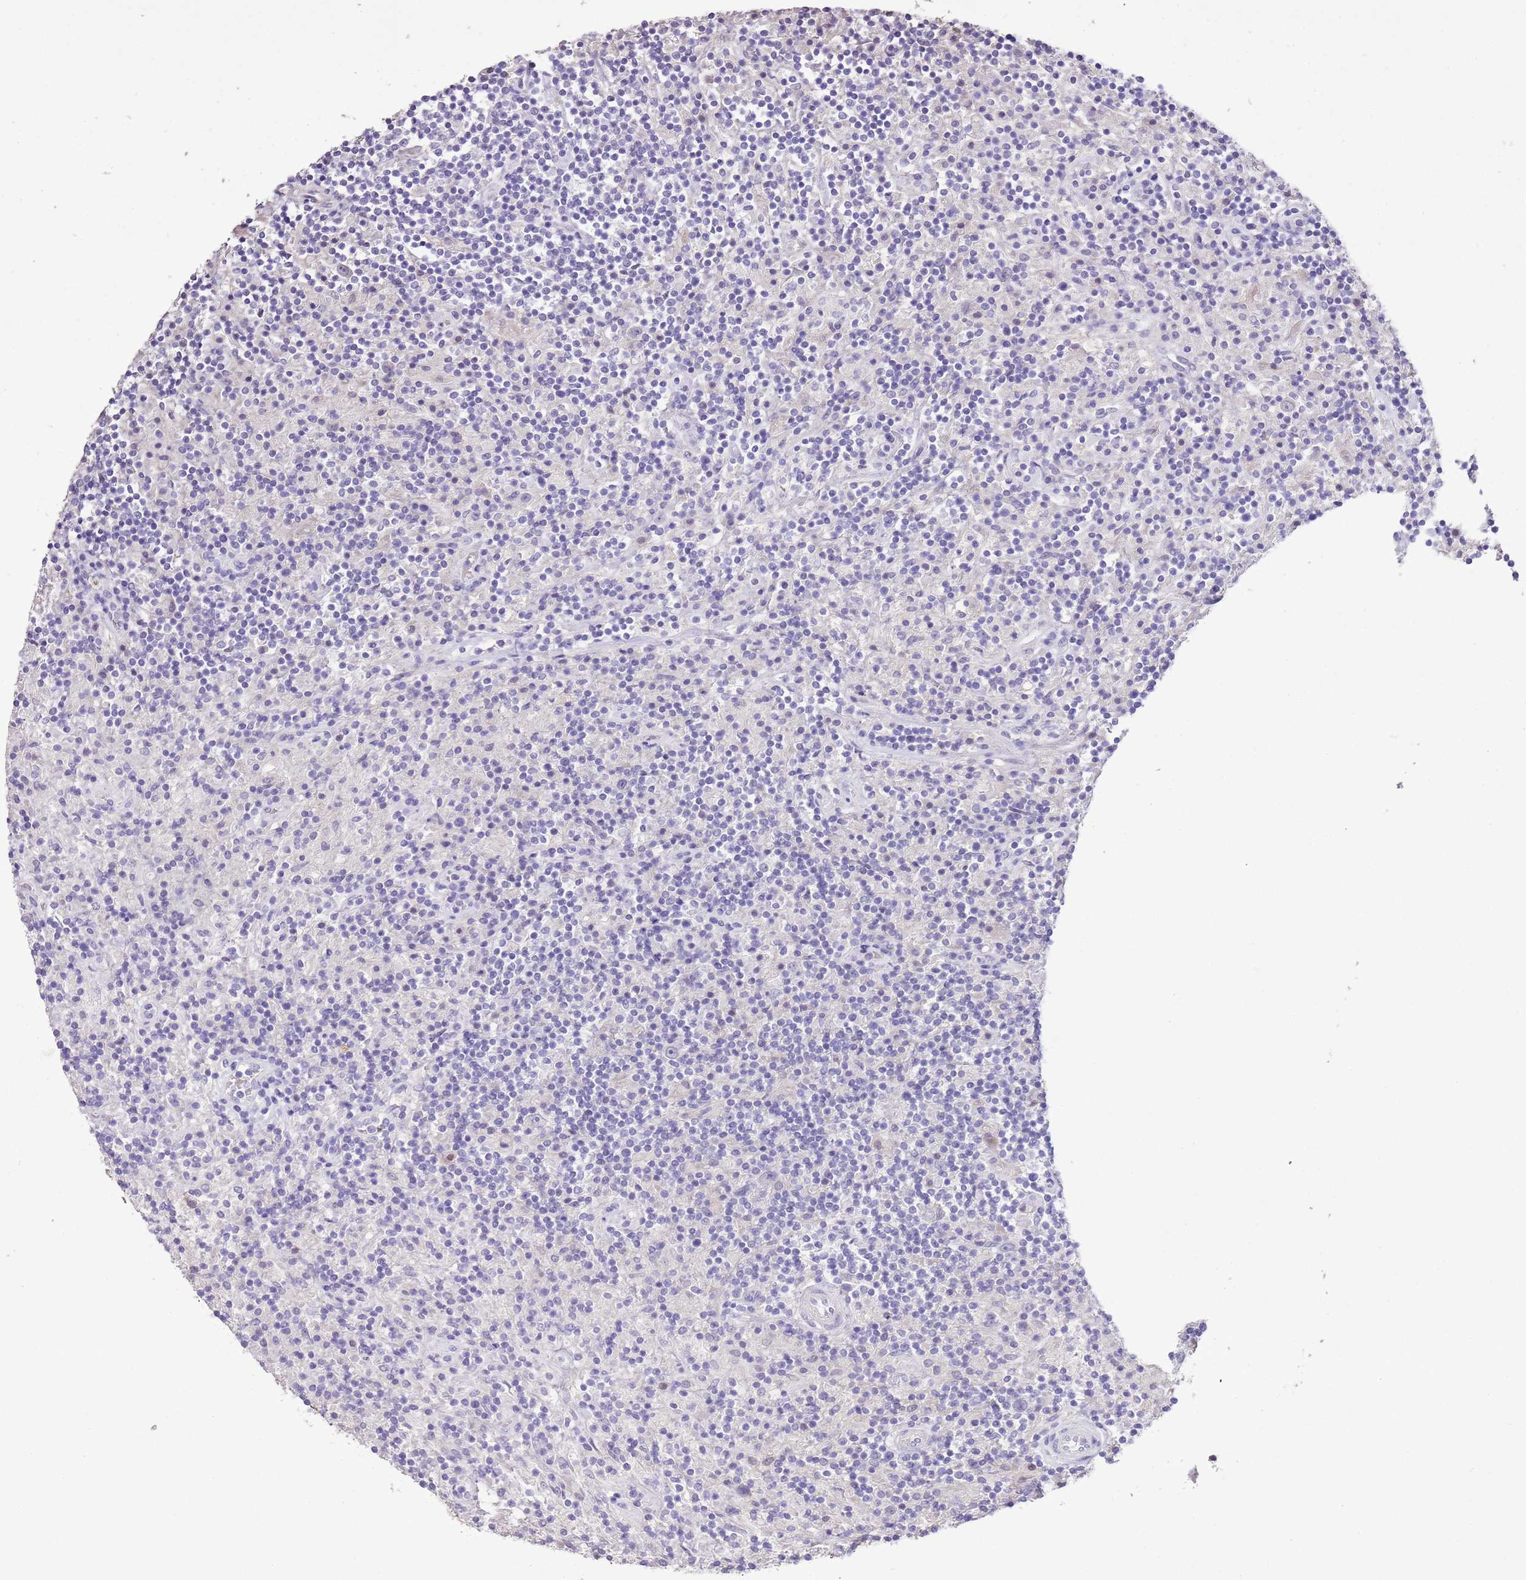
{"staining": {"intensity": "negative", "quantity": "none", "location": "none"}, "tissue": "lymphoma", "cell_type": "Tumor cells", "image_type": "cancer", "snomed": [{"axis": "morphology", "description": "Hodgkin's disease, NOS"}, {"axis": "topography", "description": "Lymph node"}], "caption": "This is a image of immunohistochemistry staining of Hodgkin's disease, which shows no positivity in tumor cells. The staining was performed using DAB to visualize the protein expression in brown, while the nuclei were stained in blue with hematoxylin (Magnification: 20x).", "gene": "XPO7", "patient": {"sex": "male", "age": 70}}